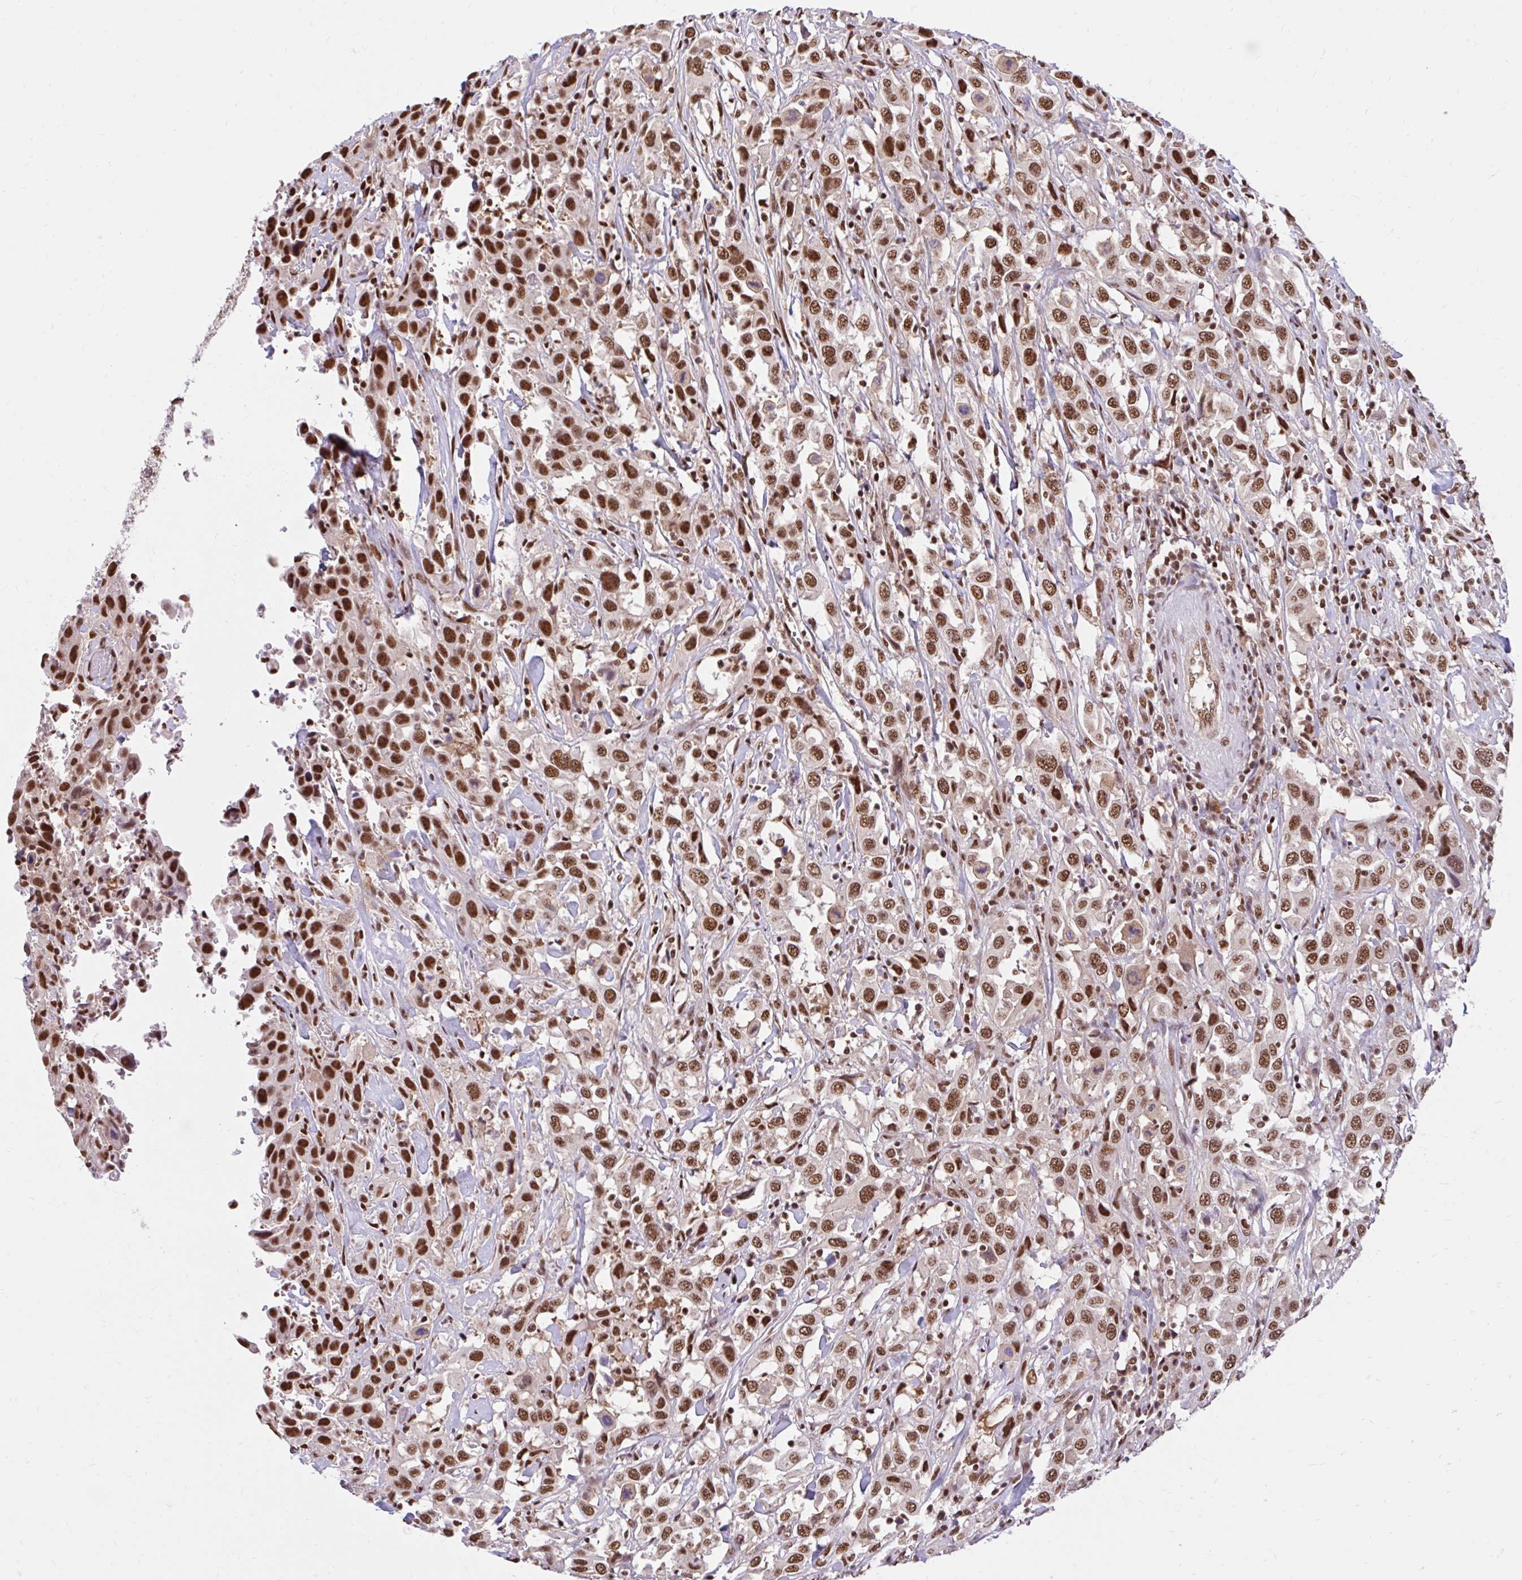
{"staining": {"intensity": "strong", "quantity": ">75%", "location": "nuclear"}, "tissue": "urothelial cancer", "cell_type": "Tumor cells", "image_type": "cancer", "snomed": [{"axis": "morphology", "description": "Urothelial carcinoma, High grade"}, {"axis": "topography", "description": "Urinary bladder"}], "caption": "This is an image of immunohistochemistry (IHC) staining of urothelial carcinoma (high-grade), which shows strong expression in the nuclear of tumor cells.", "gene": "ABCA9", "patient": {"sex": "male", "age": 61}}